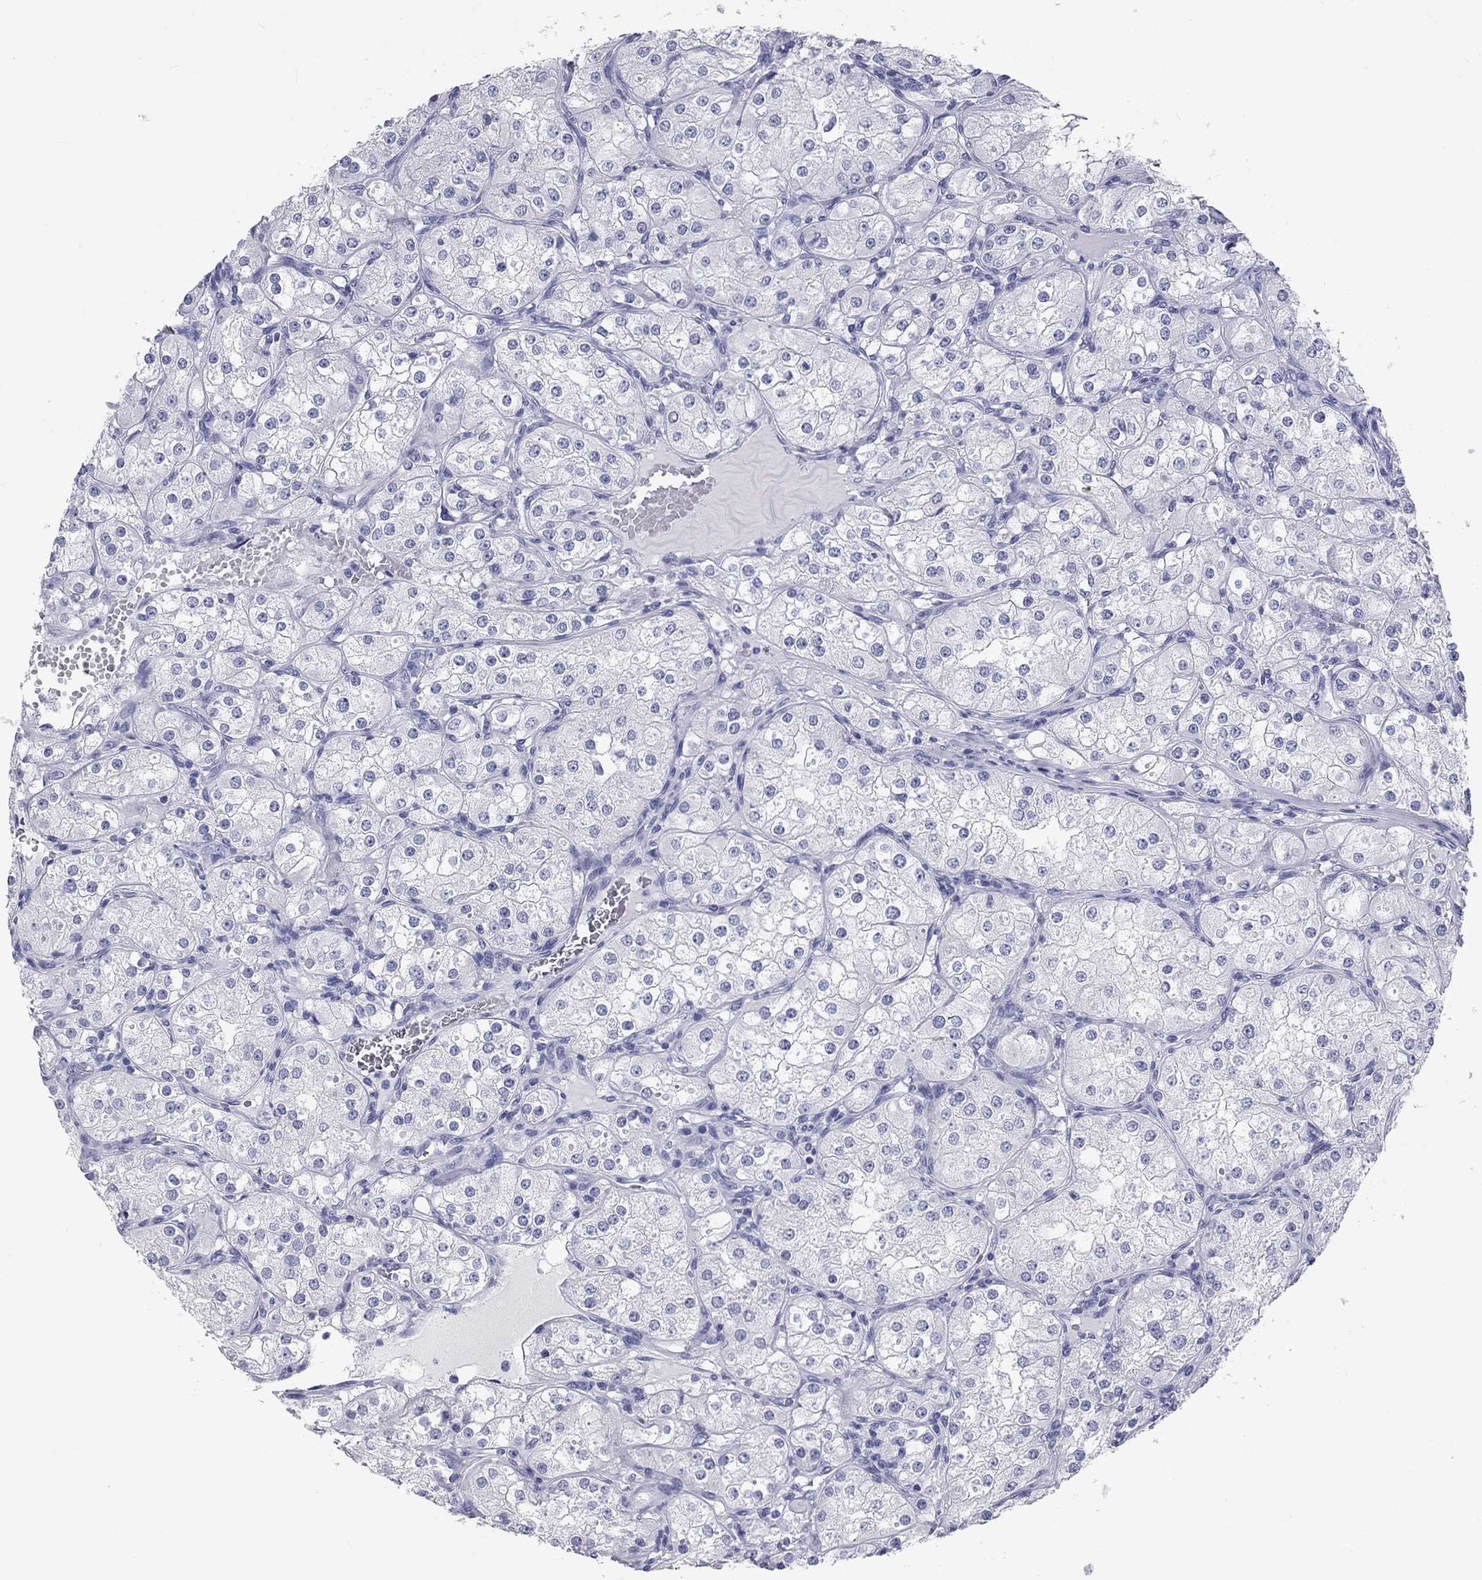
{"staining": {"intensity": "negative", "quantity": "none", "location": "none"}, "tissue": "renal cancer", "cell_type": "Tumor cells", "image_type": "cancer", "snomed": [{"axis": "morphology", "description": "Adenocarcinoma, NOS"}, {"axis": "topography", "description": "Kidney"}], "caption": "A high-resolution photomicrograph shows IHC staining of adenocarcinoma (renal), which demonstrates no significant positivity in tumor cells.", "gene": "DNALI1", "patient": {"sex": "male", "age": 77}}